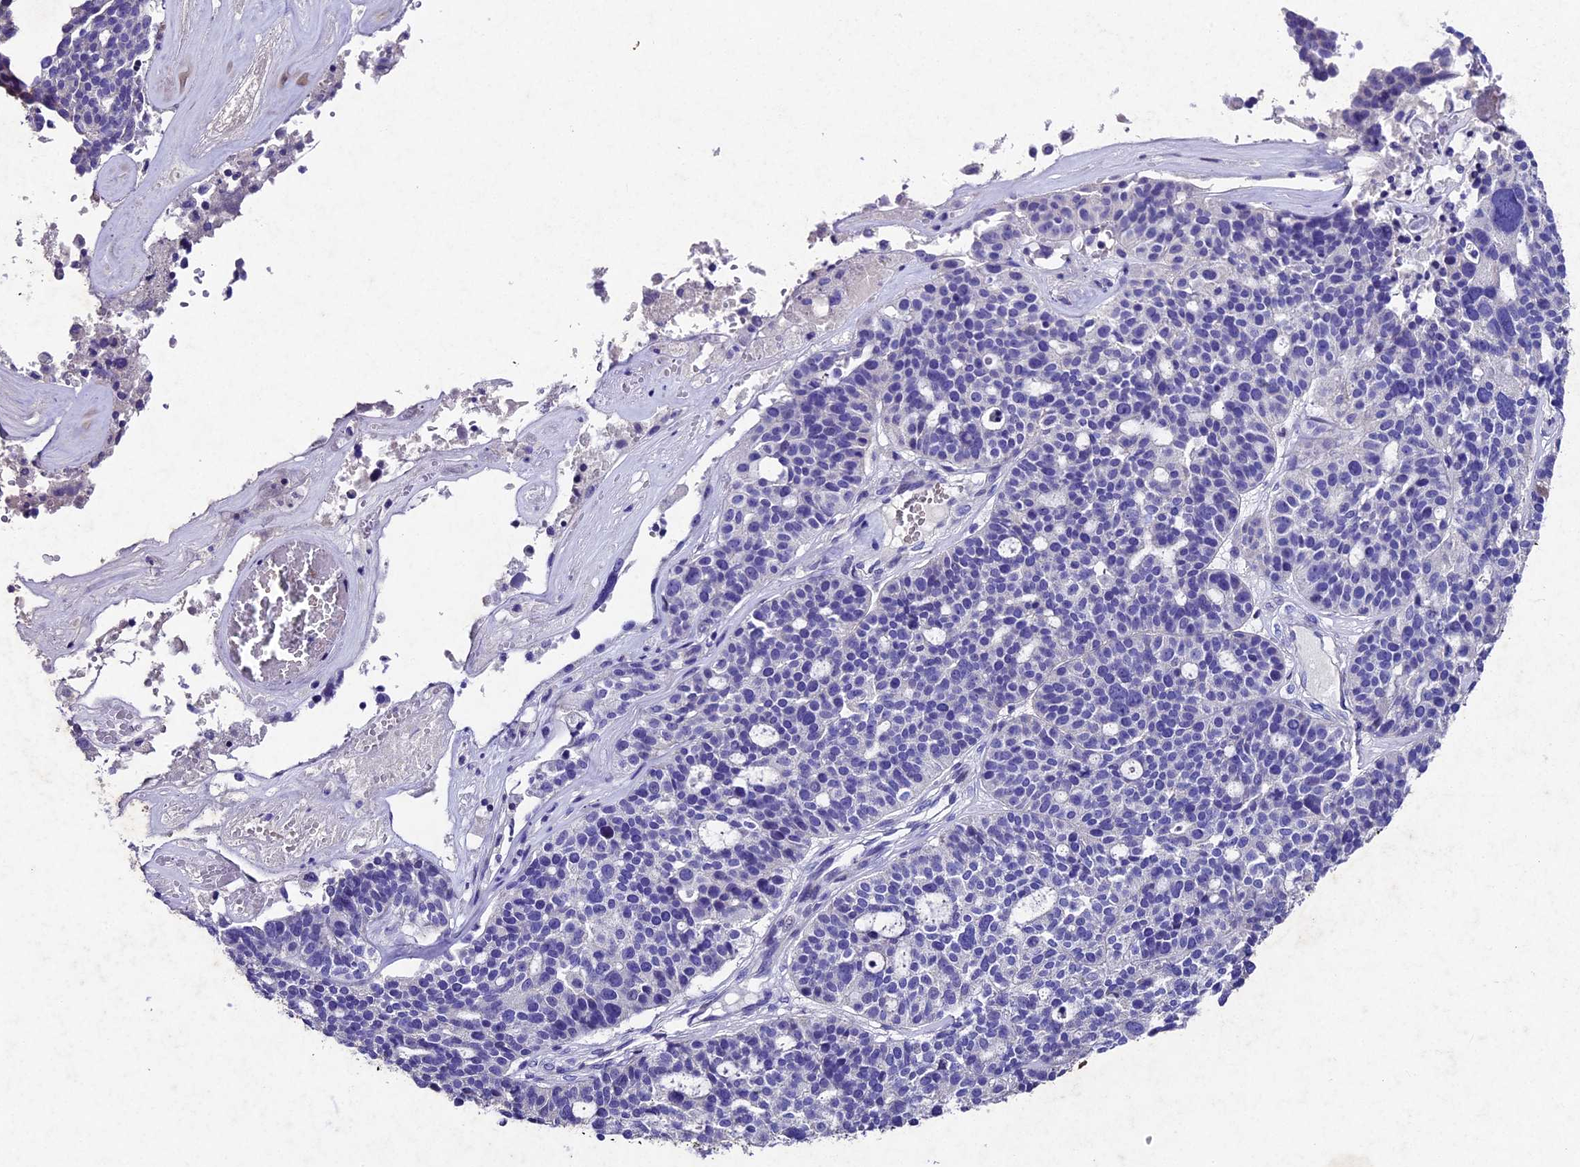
{"staining": {"intensity": "negative", "quantity": "none", "location": "none"}, "tissue": "ovarian cancer", "cell_type": "Tumor cells", "image_type": "cancer", "snomed": [{"axis": "morphology", "description": "Cystadenocarcinoma, serous, NOS"}, {"axis": "topography", "description": "Ovary"}], "caption": "A high-resolution image shows IHC staining of ovarian cancer (serous cystadenocarcinoma), which shows no significant expression in tumor cells.", "gene": "IFT140", "patient": {"sex": "female", "age": 59}}